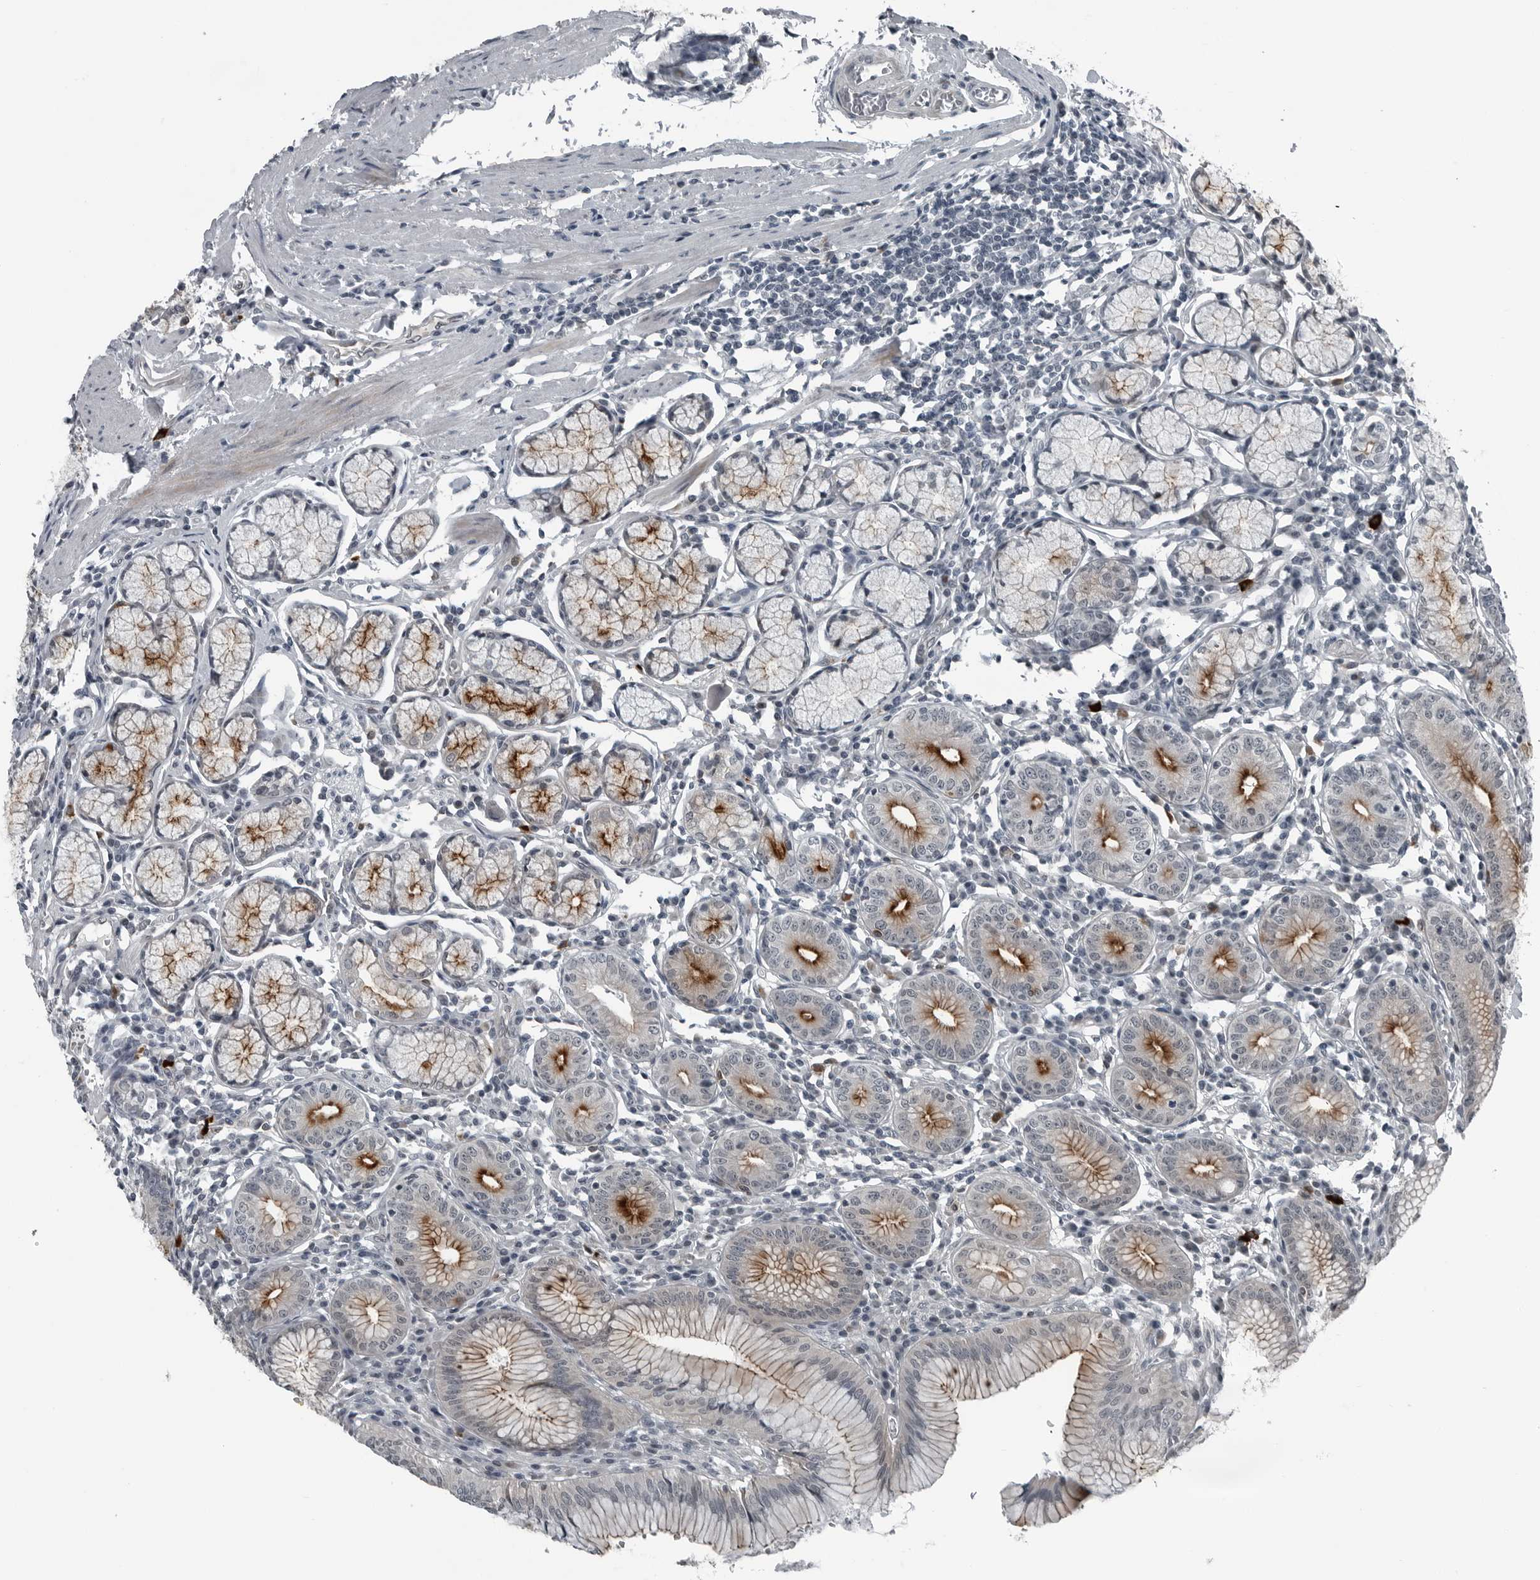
{"staining": {"intensity": "strong", "quantity": "25%-75%", "location": "cytoplasmic/membranous"}, "tissue": "stomach", "cell_type": "Glandular cells", "image_type": "normal", "snomed": [{"axis": "morphology", "description": "Normal tissue, NOS"}, {"axis": "topography", "description": "Stomach"}], "caption": "The image demonstrates immunohistochemical staining of normal stomach. There is strong cytoplasmic/membranous positivity is seen in approximately 25%-75% of glandular cells. (Stains: DAB in brown, nuclei in blue, Microscopy: brightfield microscopy at high magnification).", "gene": "GAK", "patient": {"sex": "male", "age": 55}}